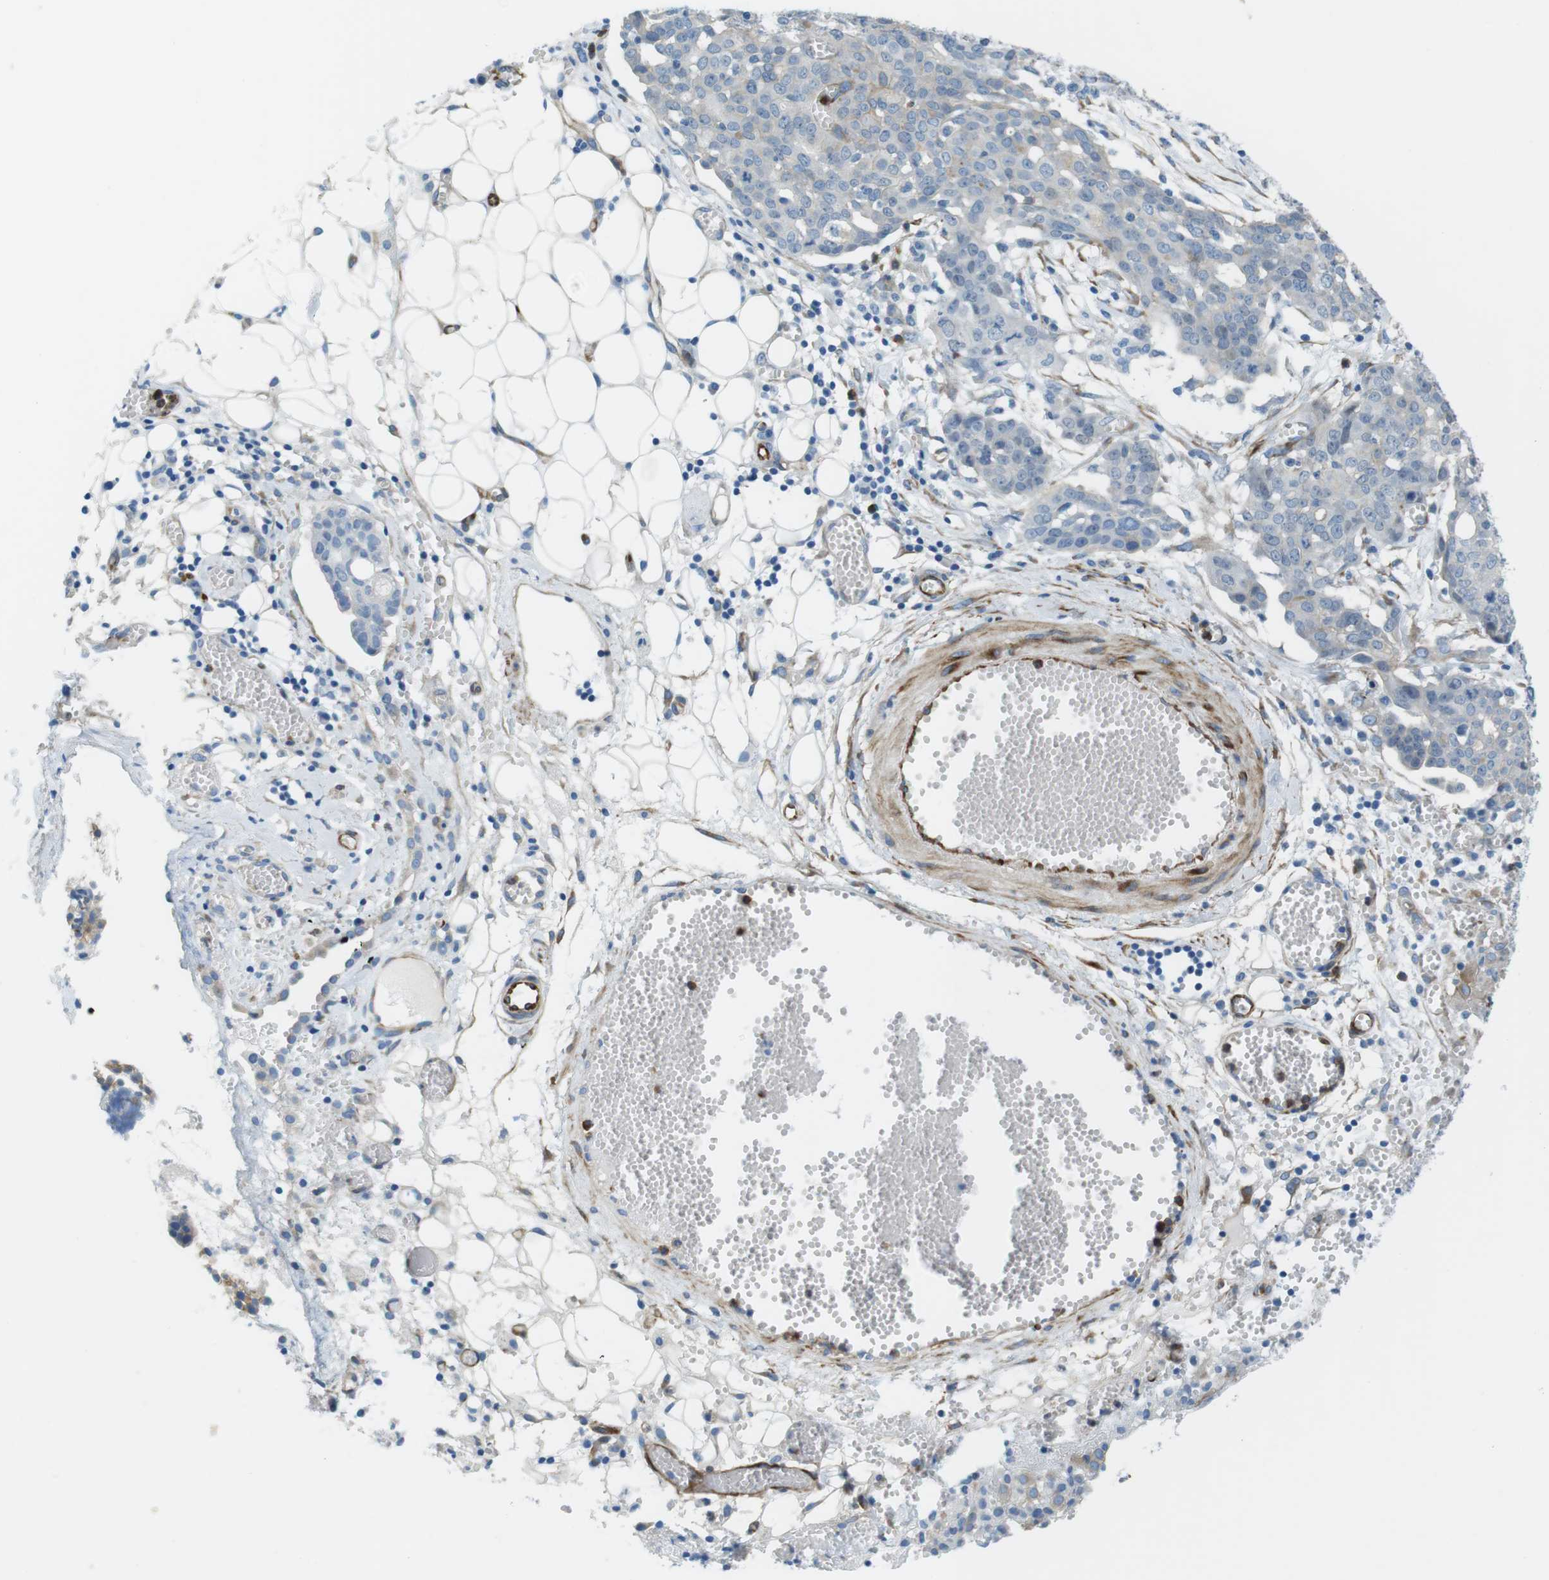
{"staining": {"intensity": "weak", "quantity": "25%-75%", "location": "cytoplasmic/membranous"}, "tissue": "ovarian cancer", "cell_type": "Tumor cells", "image_type": "cancer", "snomed": [{"axis": "morphology", "description": "Cystadenocarcinoma, serous, NOS"}, {"axis": "topography", "description": "Soft tissue"}, {"axis": "topography", "description": "Ovary"}], "caption": "Protein expression analysis of human serous cystadenocarcinoma (ovarian) reveals weak cytoplasmic/membranous staining in about 25%-75% of tumor cells.", "gene": "EMP2", "patient": {"sex": "female", "age": 57}}